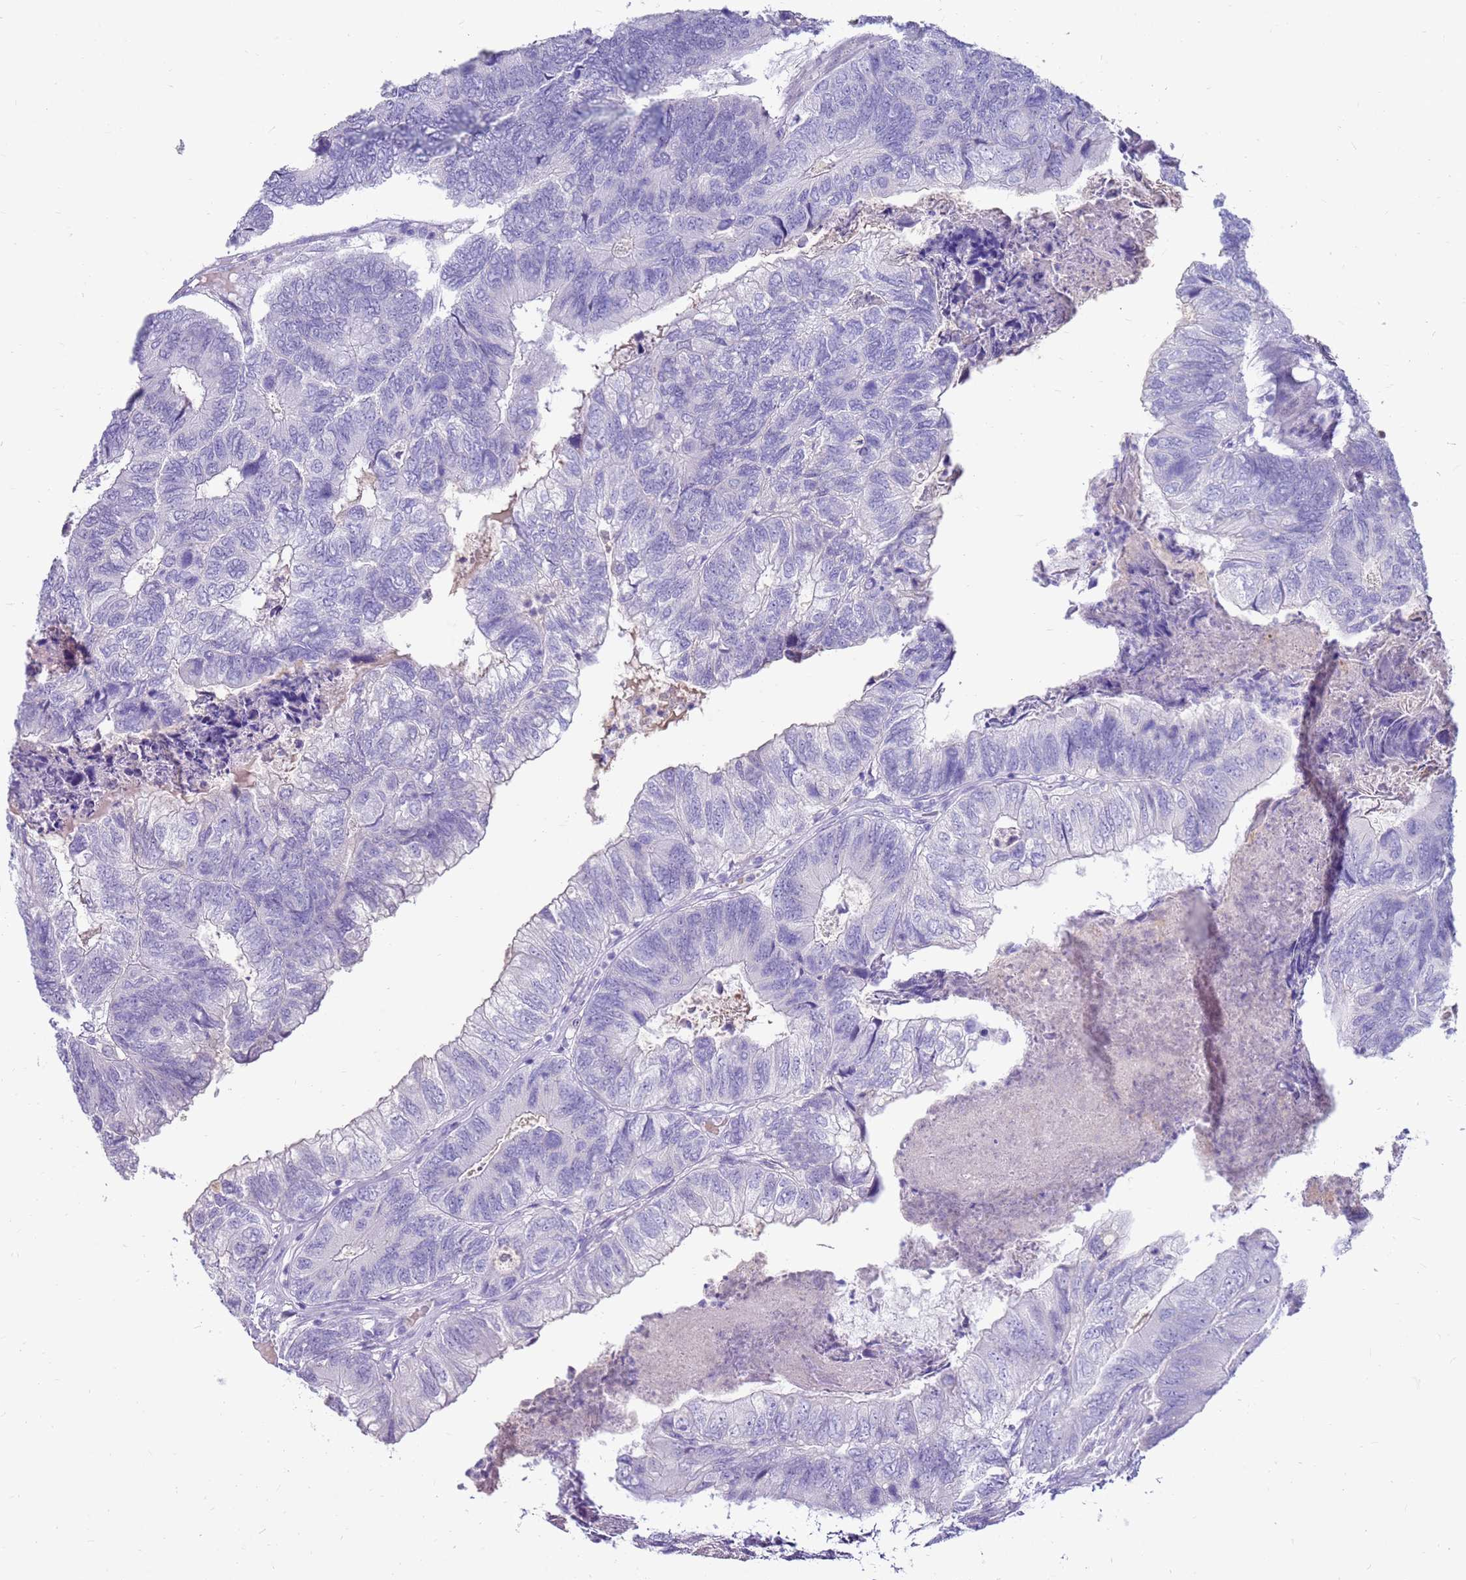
{"staining": {"intensity": "negative", "quantity": "none", "location": "none"}, "tissue": "colorectal cancer", "cell_type": "Tumor cells", "image_type": "cancer", "snomed": [{"axis": "morphology", "description": "Adenocarcinoma, NOS"}, {"axis": "topography", "description": "Colon"}], "caption": "Human colorectal cancer (adenocarcinoma) stained for a protein using IHC shows no expression in tumor cells.", "gene": "EVPLL", "patient": {"sex": "female", "age": 67}}